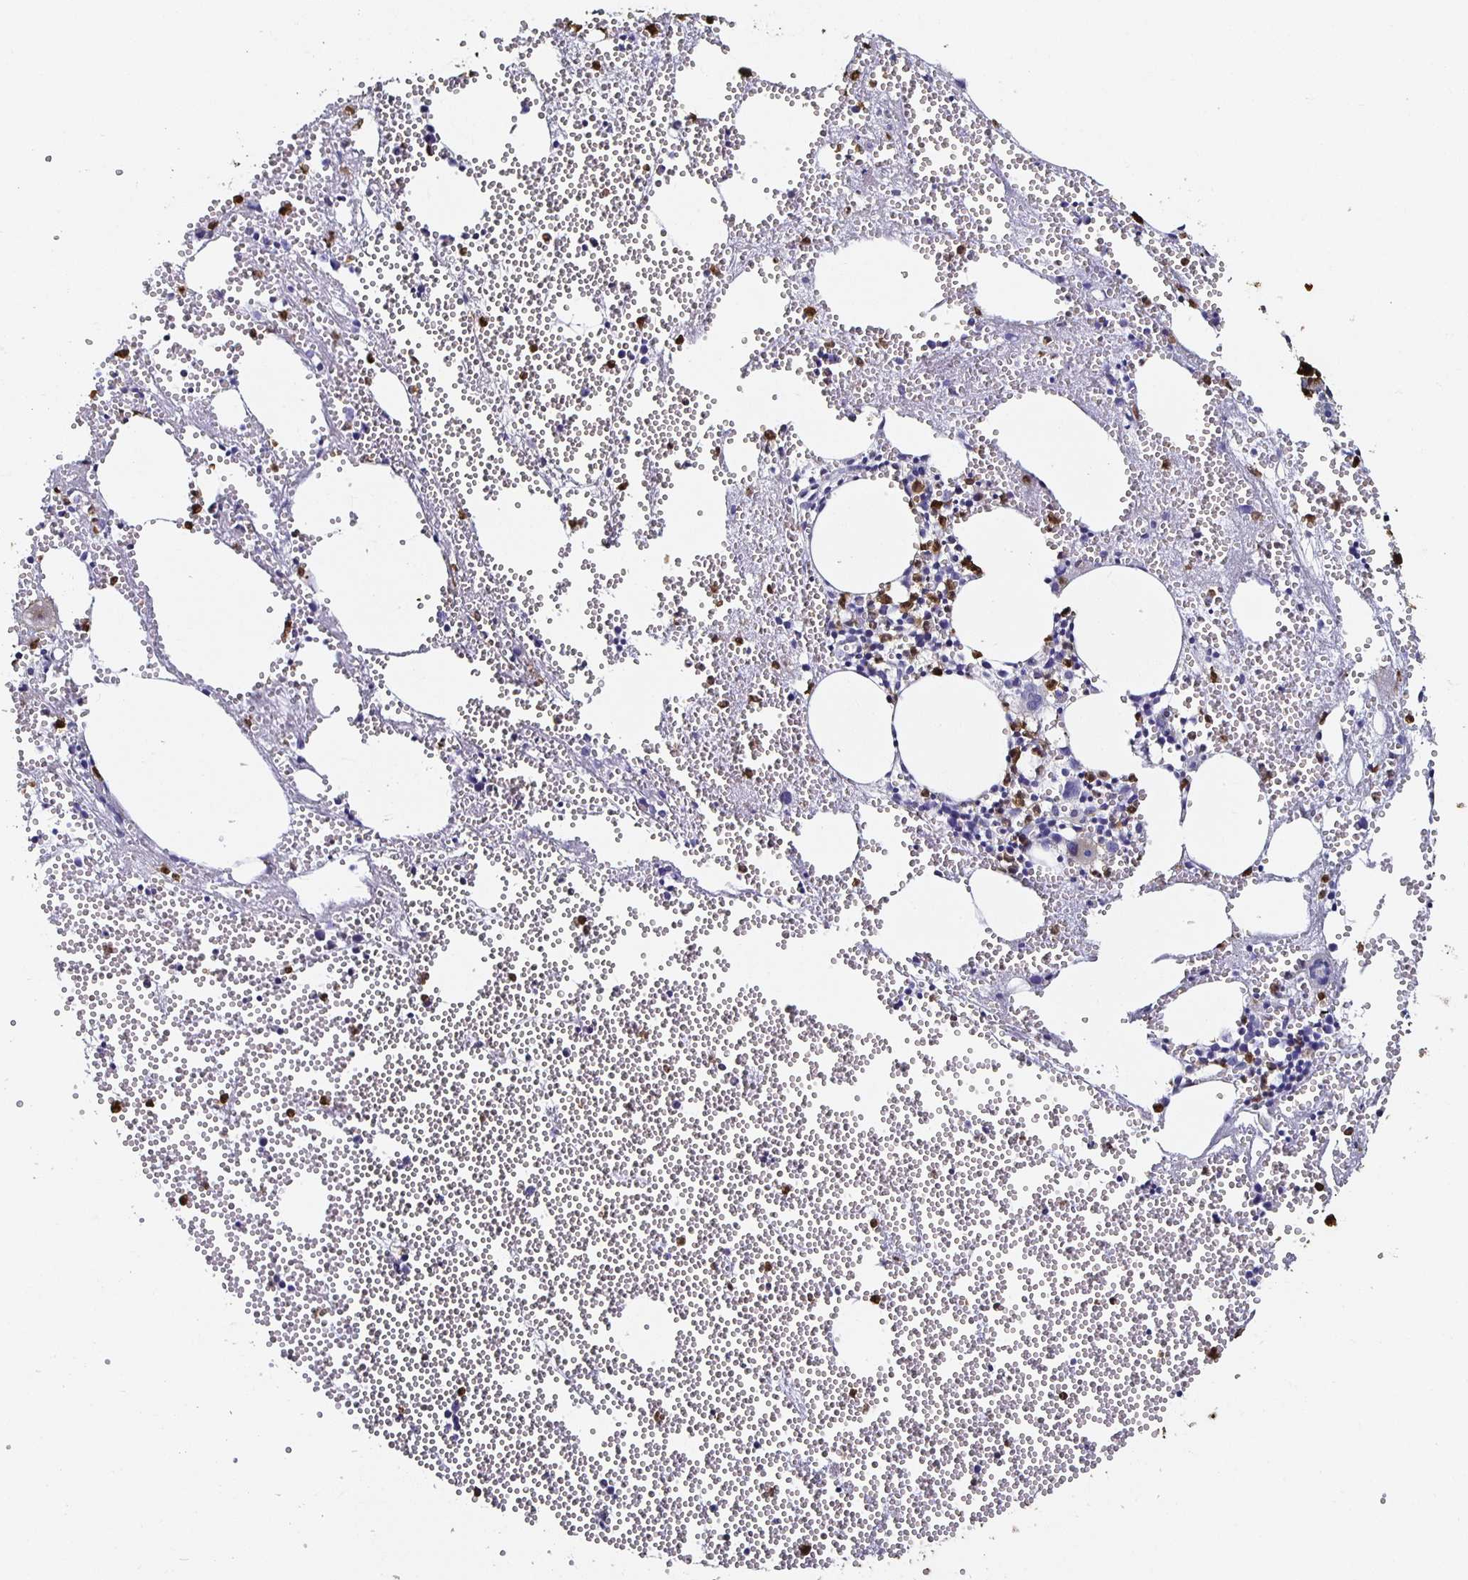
{"staining": {"intensity": "strong", "quantity": "25%-75%", "location": "cytoplasmic/membranous,nuclear"}, "tissue": "bone marrow", "cell_type": "Hematopoietic cells", "image_type": "normal", "snomed": [{"axis": "morphology", "description": "Normal tissue, NOS"}, {"axis": "topography", "description": "Bone marrow"}], "caption": "Bone marrow was stained to show a protein in brown. There is high levels of strong cytoplasmic/membranous,nuclear positivity in about 25%-75% of hematopoietic cells.", "gene": "TLR4", "patient": {"sex": "female", "age": 80}}